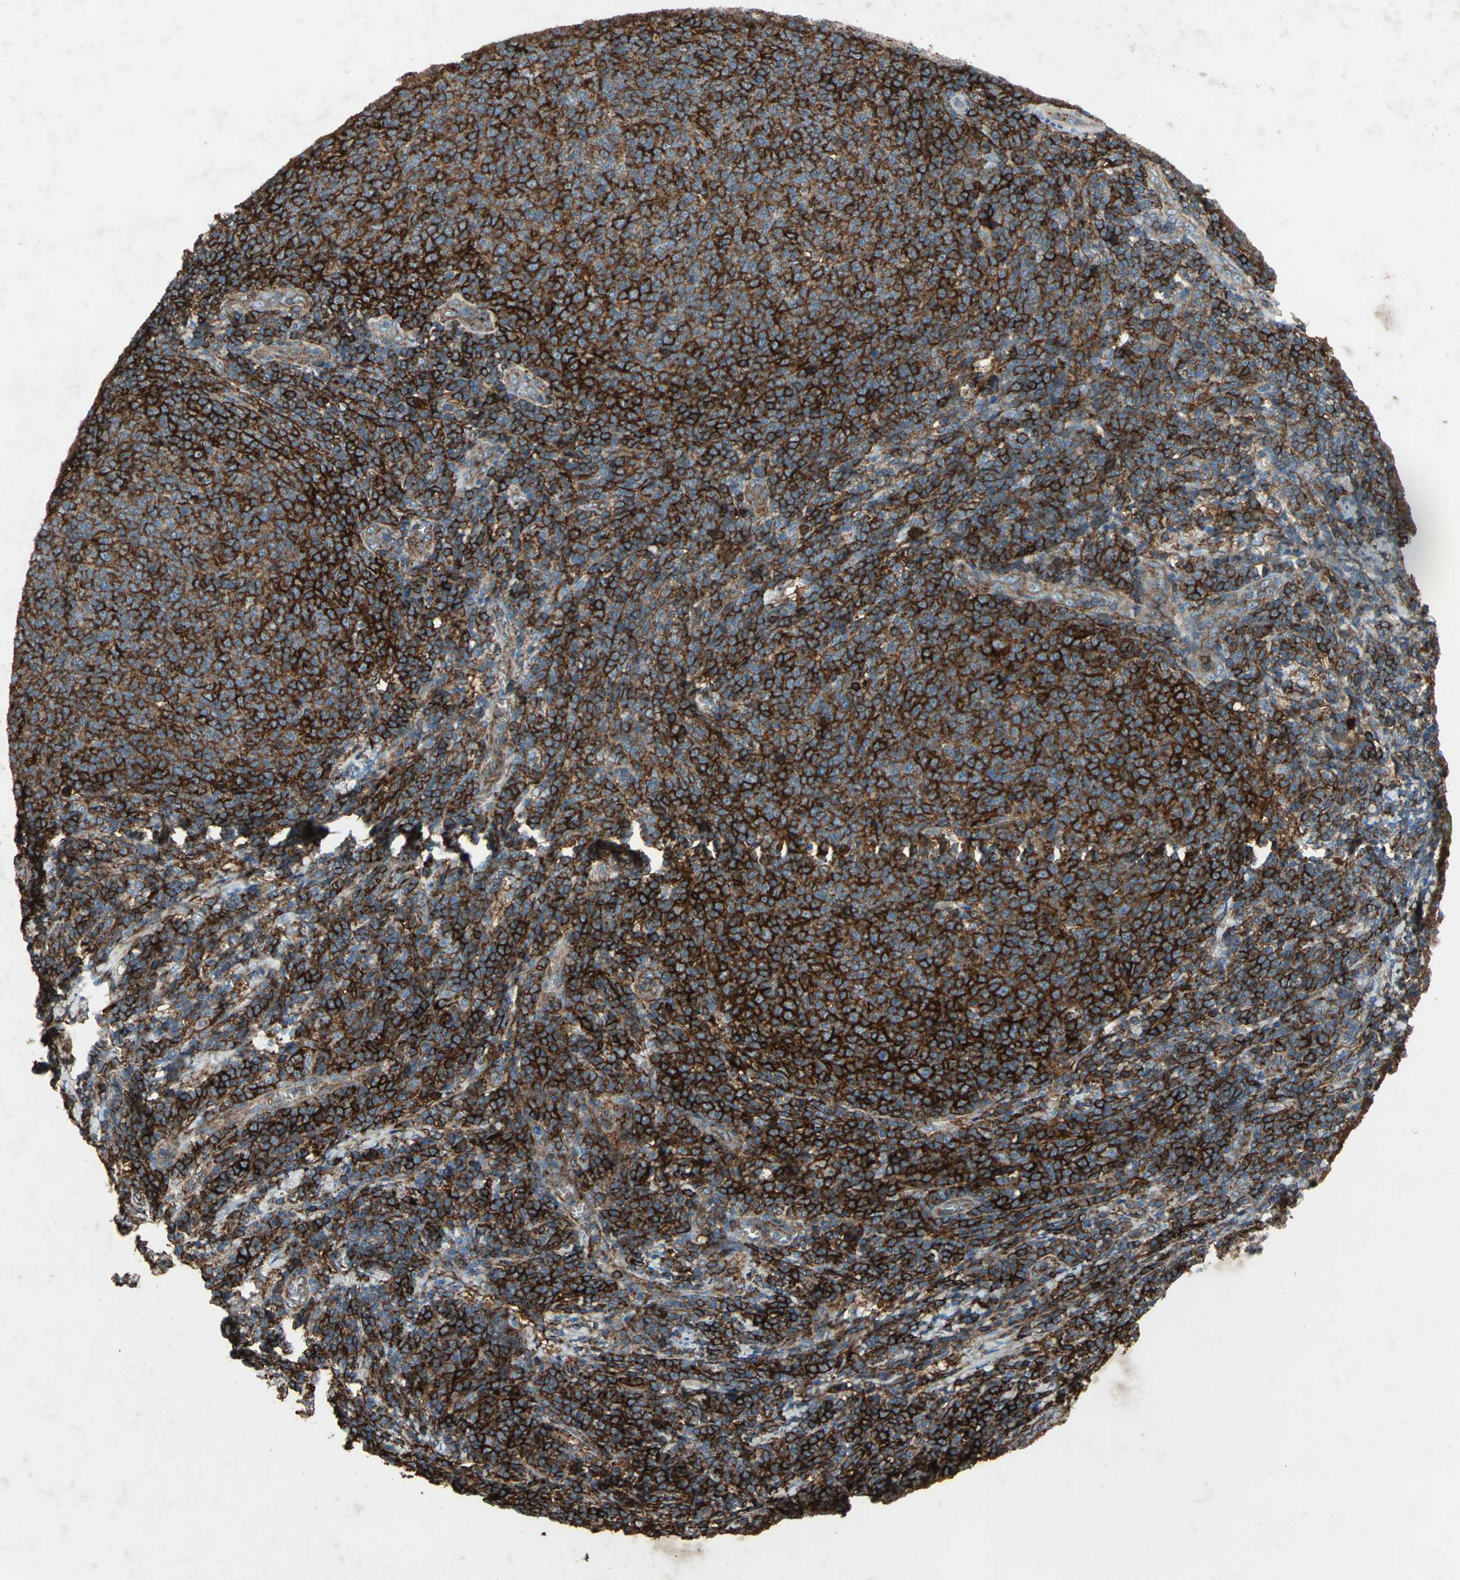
{"staining": {"intensity": "strong", "quantity": ">75%", "location": "cytoplasmic/membranous"}, "tissue": "lymphoma", "cell_type": "Tumor cells", "image_type": "cancer", "snomed": [{"axis": "morphology", "description": "Malignant lymphoma, non-Hodgkin's type, Low grade"}, {"axis": "topography", "description": "Lymph node"}], "caption": "Protein positivity by immunohistochemistry (IHC) reveals strong cytoplasmic/membranous staining in approximately >75% of tumor cells in low-grade malignant lymphoma, non-Hodgkin's type.", "gene": "CCR6", "patient": {"sex": "male", "age": 66}}